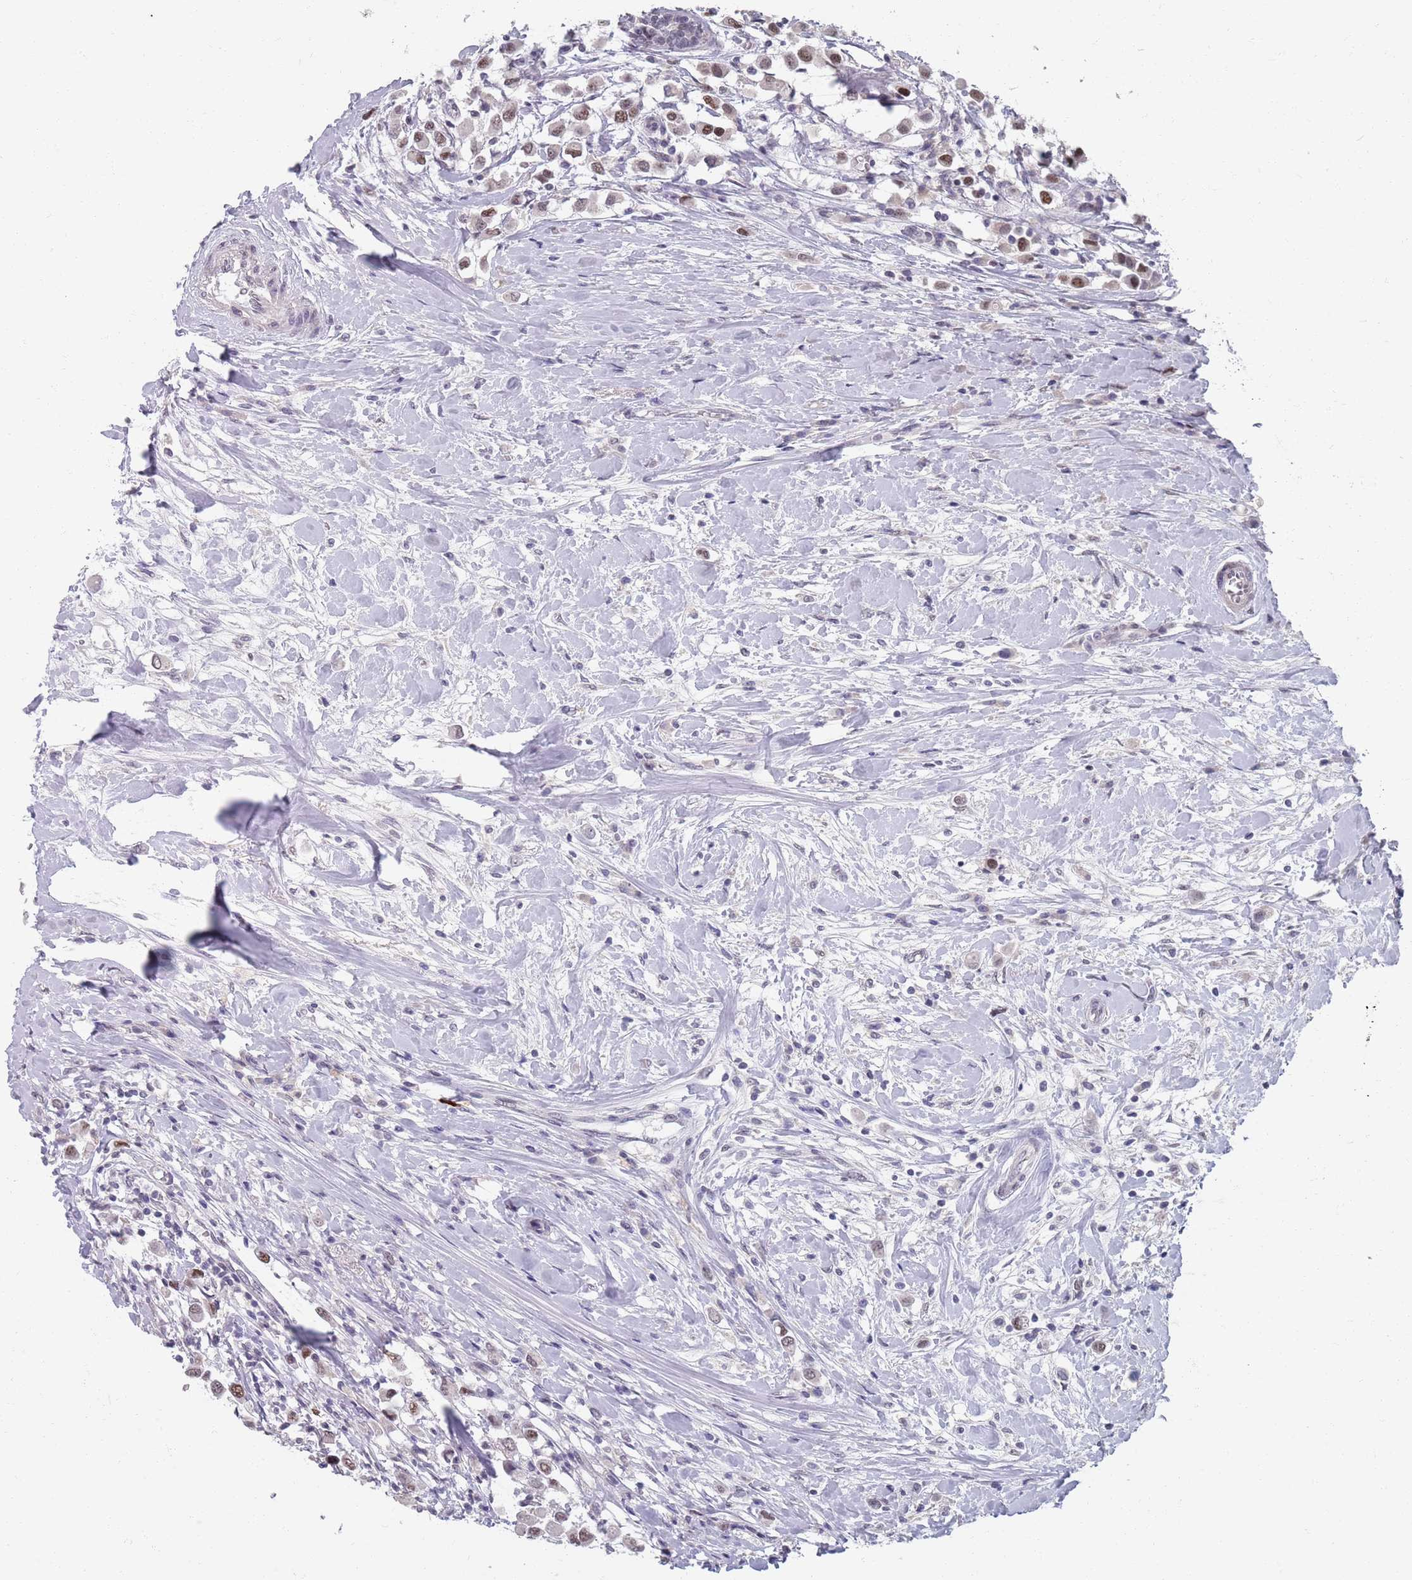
{"staining": {"intensity": "moderate", "quantity": ">75%", "location": "nuclear"}, "tissue": "breast cancer", "cell_type": "Tumor cells", "image_type": "cancer", "snomed": [{"axis": "morphology", "description": "Duct carcinoma"}, {"axis": "topography", "description": "Breast"}], "caption": "A photomicrograph of breast cancer stained for a protein shows moderate nuclear brown staining in tumor cells.", "gene": "SAMD1", "patient": {"sex": "female", "age": 61}}